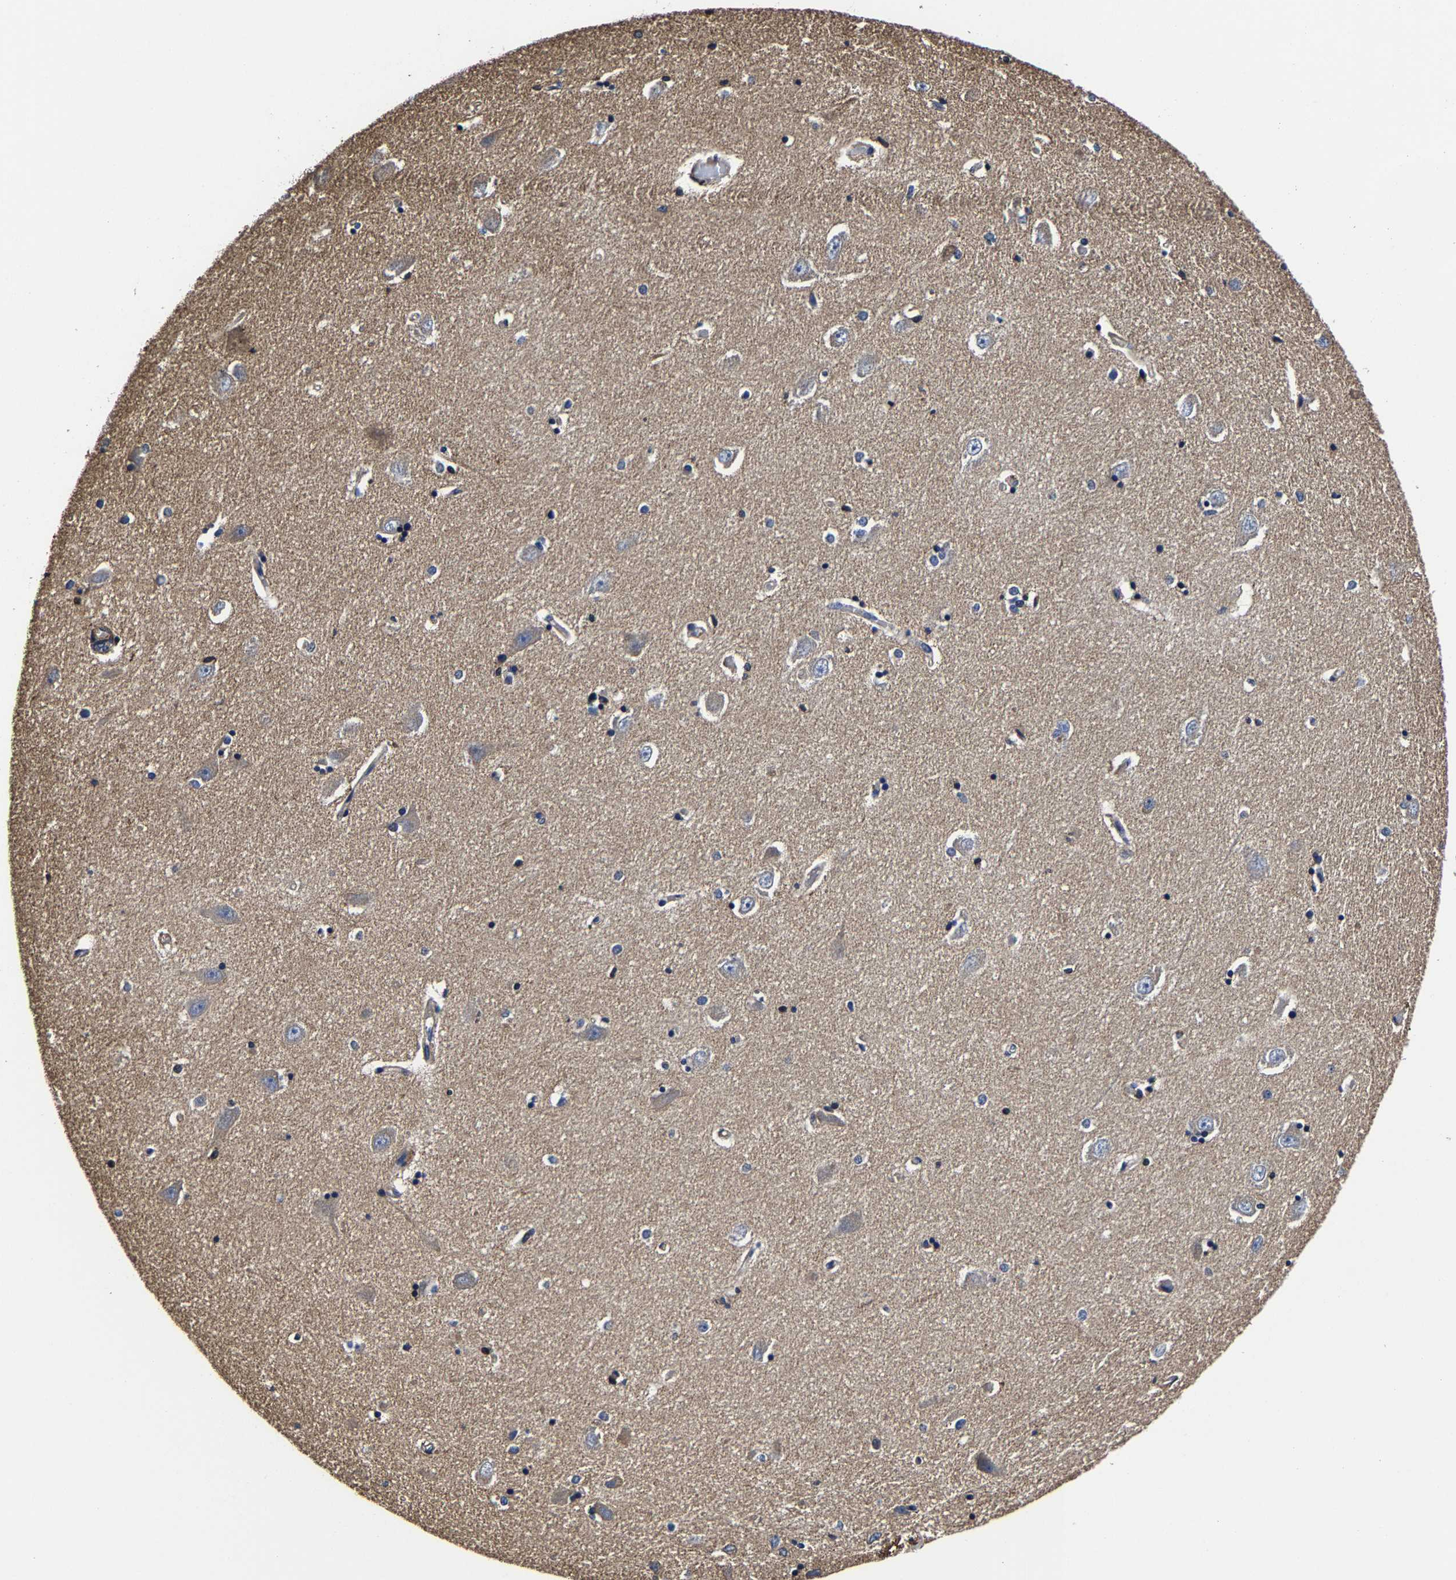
{"staining": {"intensity": "moderate", "quantity": "25%-75%", "location": "cytoplasmic/membranous"}, "tissue": "hippocampus", "cell_type": "Glial cells", "image_type": "normal", "snomed": [{"axis": "morphology", "description": "Normal tissue, NOS"}, {"axis": "topography", "description": "Hippocampus"}], "caption": "The image reveals staining of benign hippocampus, revealing moderate cytoplasmic/membranous protein positivity (brown color) within glial cells. The staining is performed using DAB brown chromogen to label protein expression. The nuclei are counter-stained blue using hematoxylin.", "gene": "SSH3", "patient": {"sex": "male", "age": 45}}